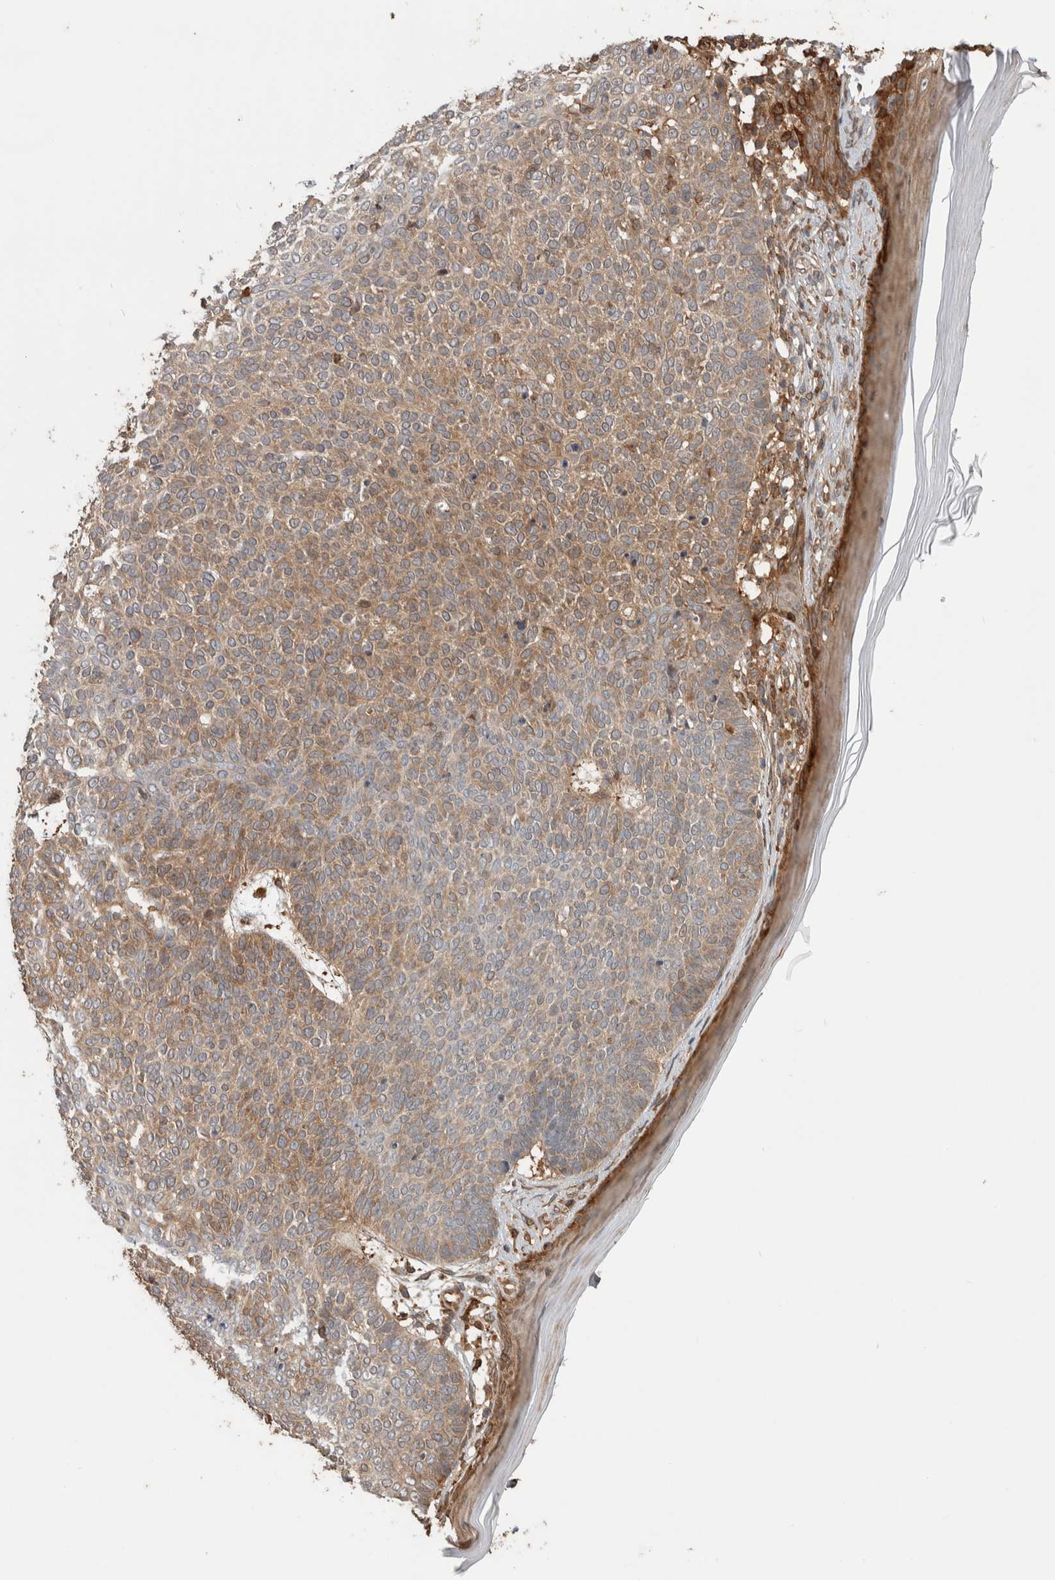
{"staining": {"intensity": "weak", "quantity": ">75%", "location": "cytoplasmic/membranous"}, "tissue": "skin cancer", "cell_type": "Tumor cells", "image_type": "cancer", "snomed": [{"axis": "morphology", "description": "Normal tissue, NOS"}, {"axis": "morphology", "description": "Basal cell carcinoma"}, {"axis": "topography", "description": "Skin"}], "caption": "Tumor cells display weak cytoplasmic/membranous expression in approximately >75% of cells in skin cancer (basal cell carcinoma).", "gene": "CNTROB", "patient": {"sex": "male", "age": 50}}